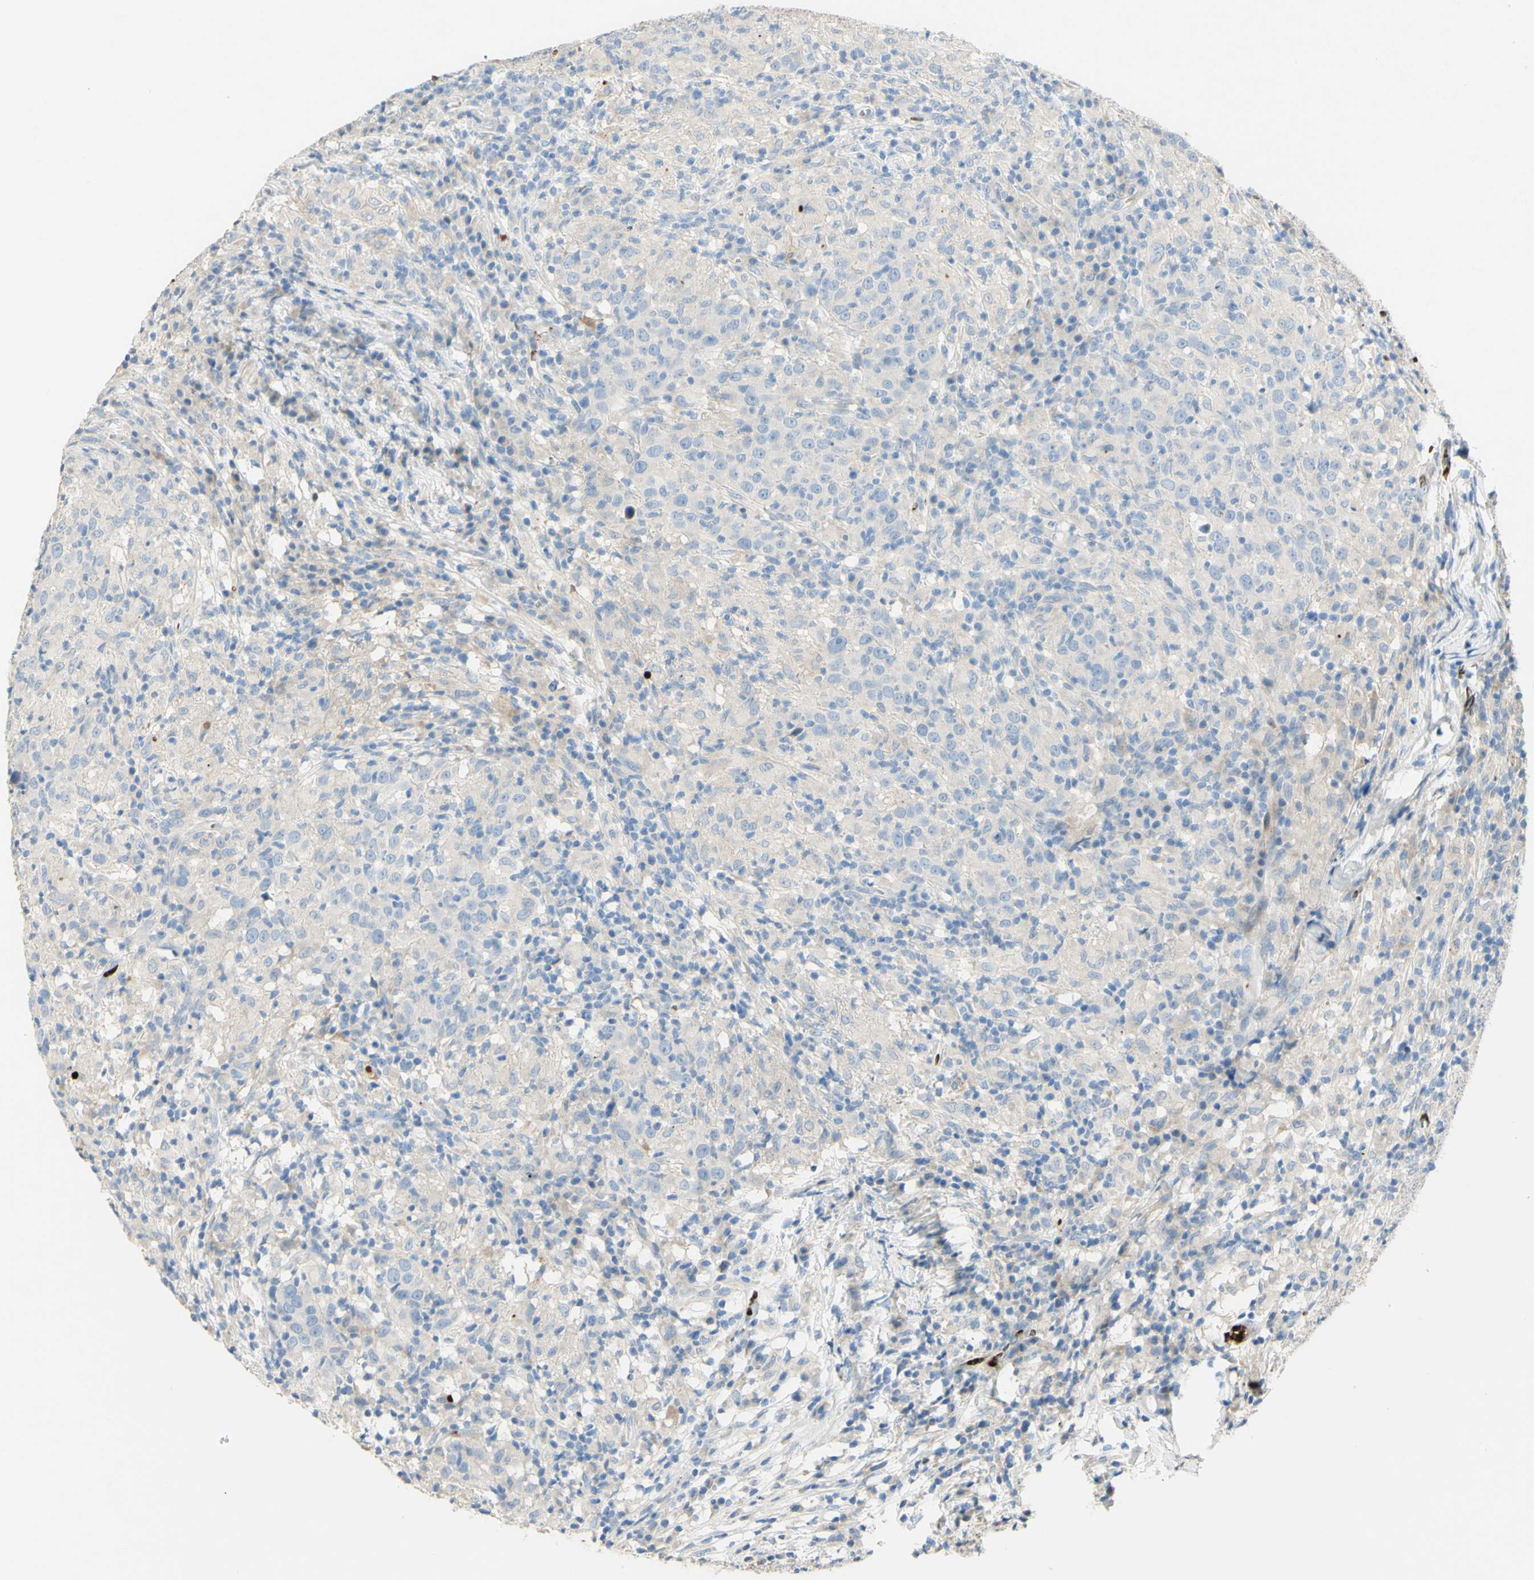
{"staining": {"intensity": "negative", "quantity": "none", "location": "none"}, "tissue": "head and neck cancer", "cell_type": "Tumor cells", "image_type": "cancer", "snomed": [{"axis": "morphology", "description": "Adenocarcinoma, NOS"}, {"axis": "topography", "description": "Salivary gland"}, {"axis": "topography", "description": "Head-Neck"}], "caption": "A histopathology image of adenocarcinoma (head and neck) stained for a protein displays no brown staining in tumor cells.", "gene": "GAN", "patient": {"sex": "female", "age": 65}}